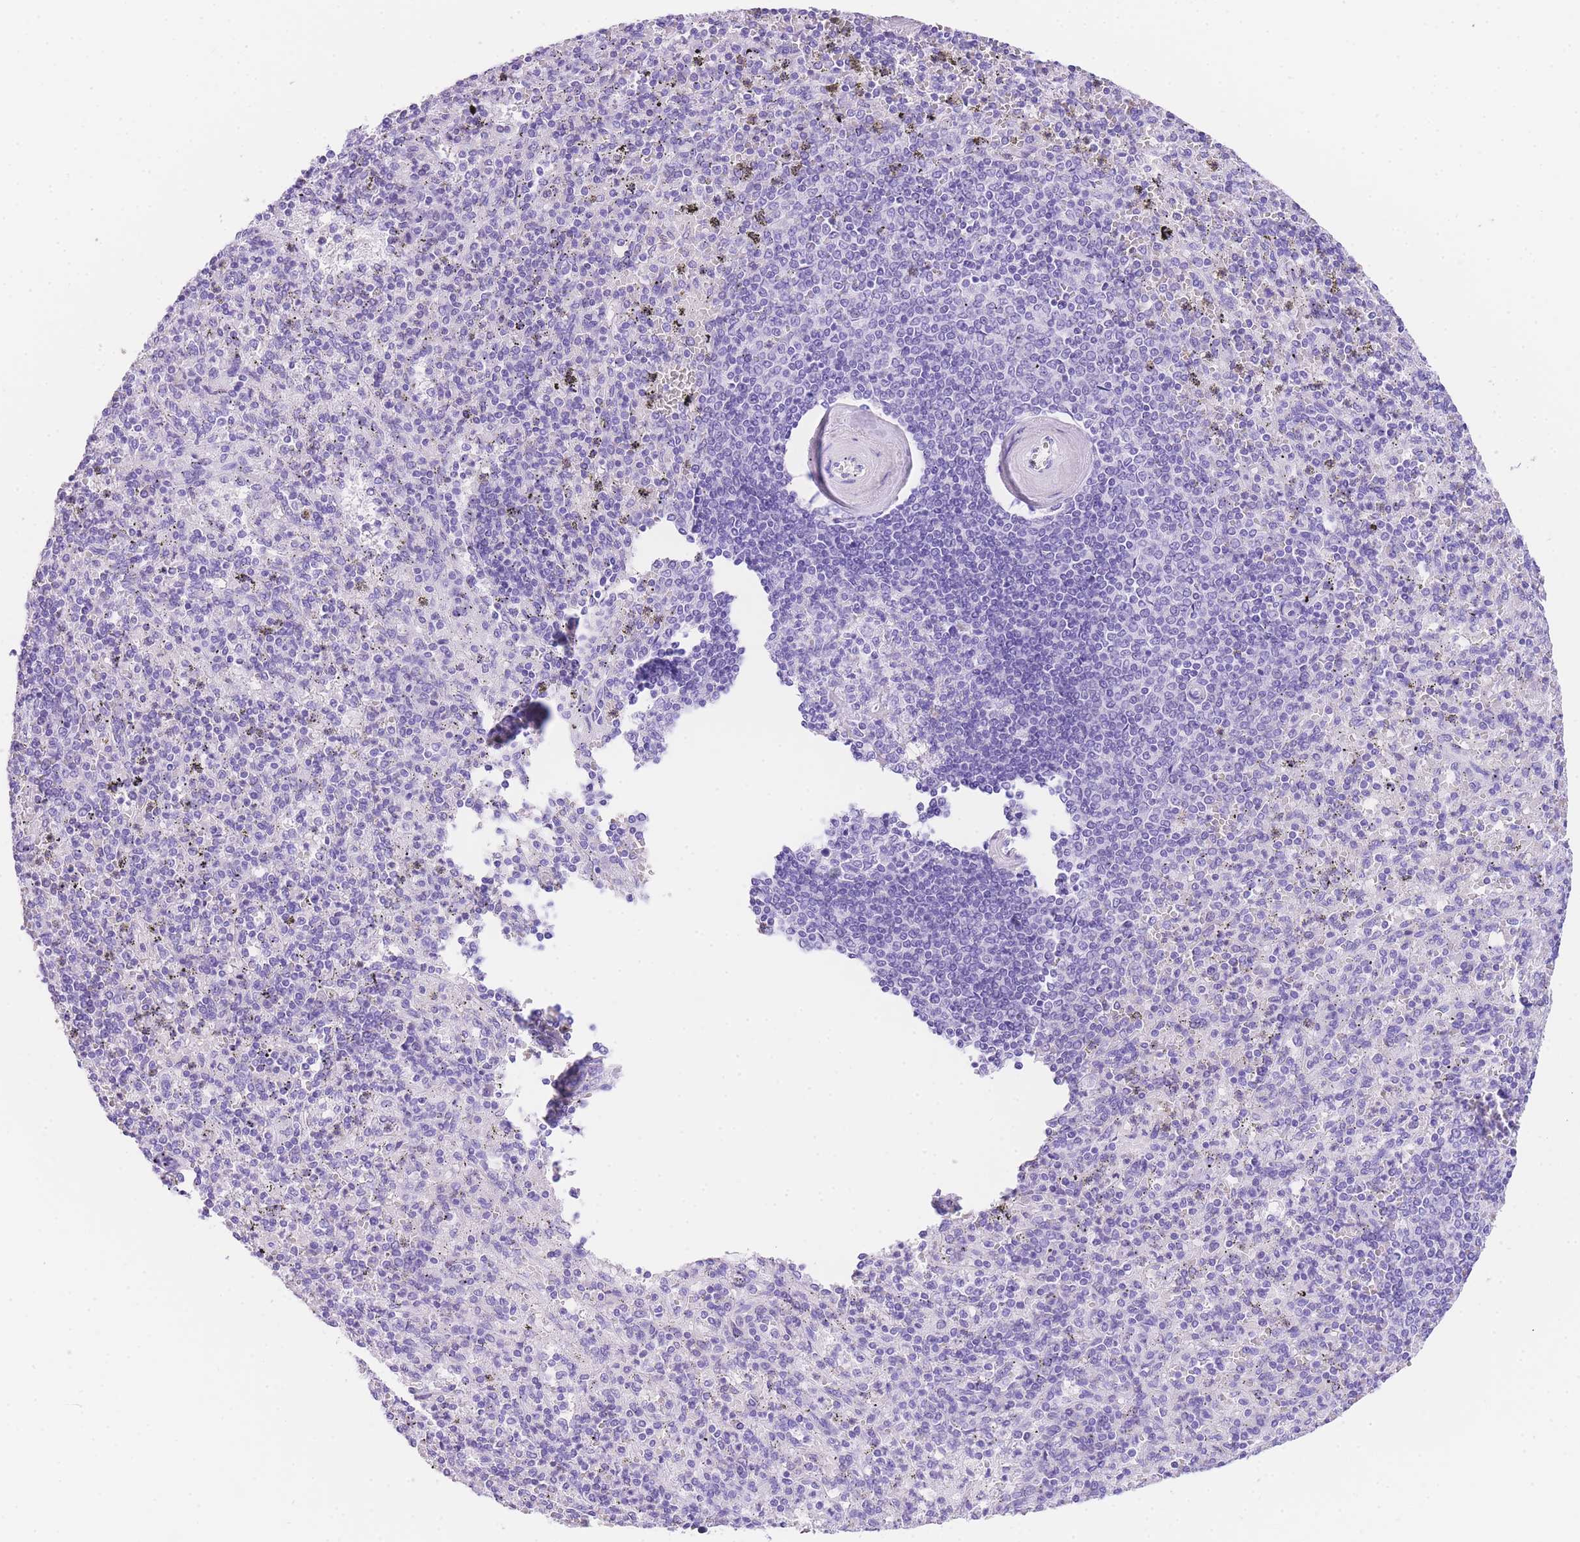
{"staining": {"intensity": "negative", "quantity": "none", "location": "none"}, "tissue": "spleen", "cell_type": "Cells in red pulp", "image_type": "normal", "snomed": [{"axis": "morphology", "description": "Normal tissue, NOS"}, {"axis": "morphology", "description": "Degeneration, NOS"}, {"axis": "topography", "description": "Spleen"}], "caption": "An immunohistochemistry histopathology image of normal spleen is shown. There is no staining in cells in red pulp of spleen.", "gene": "NKD2", "patient": {"sex": "male", "age": 56}}